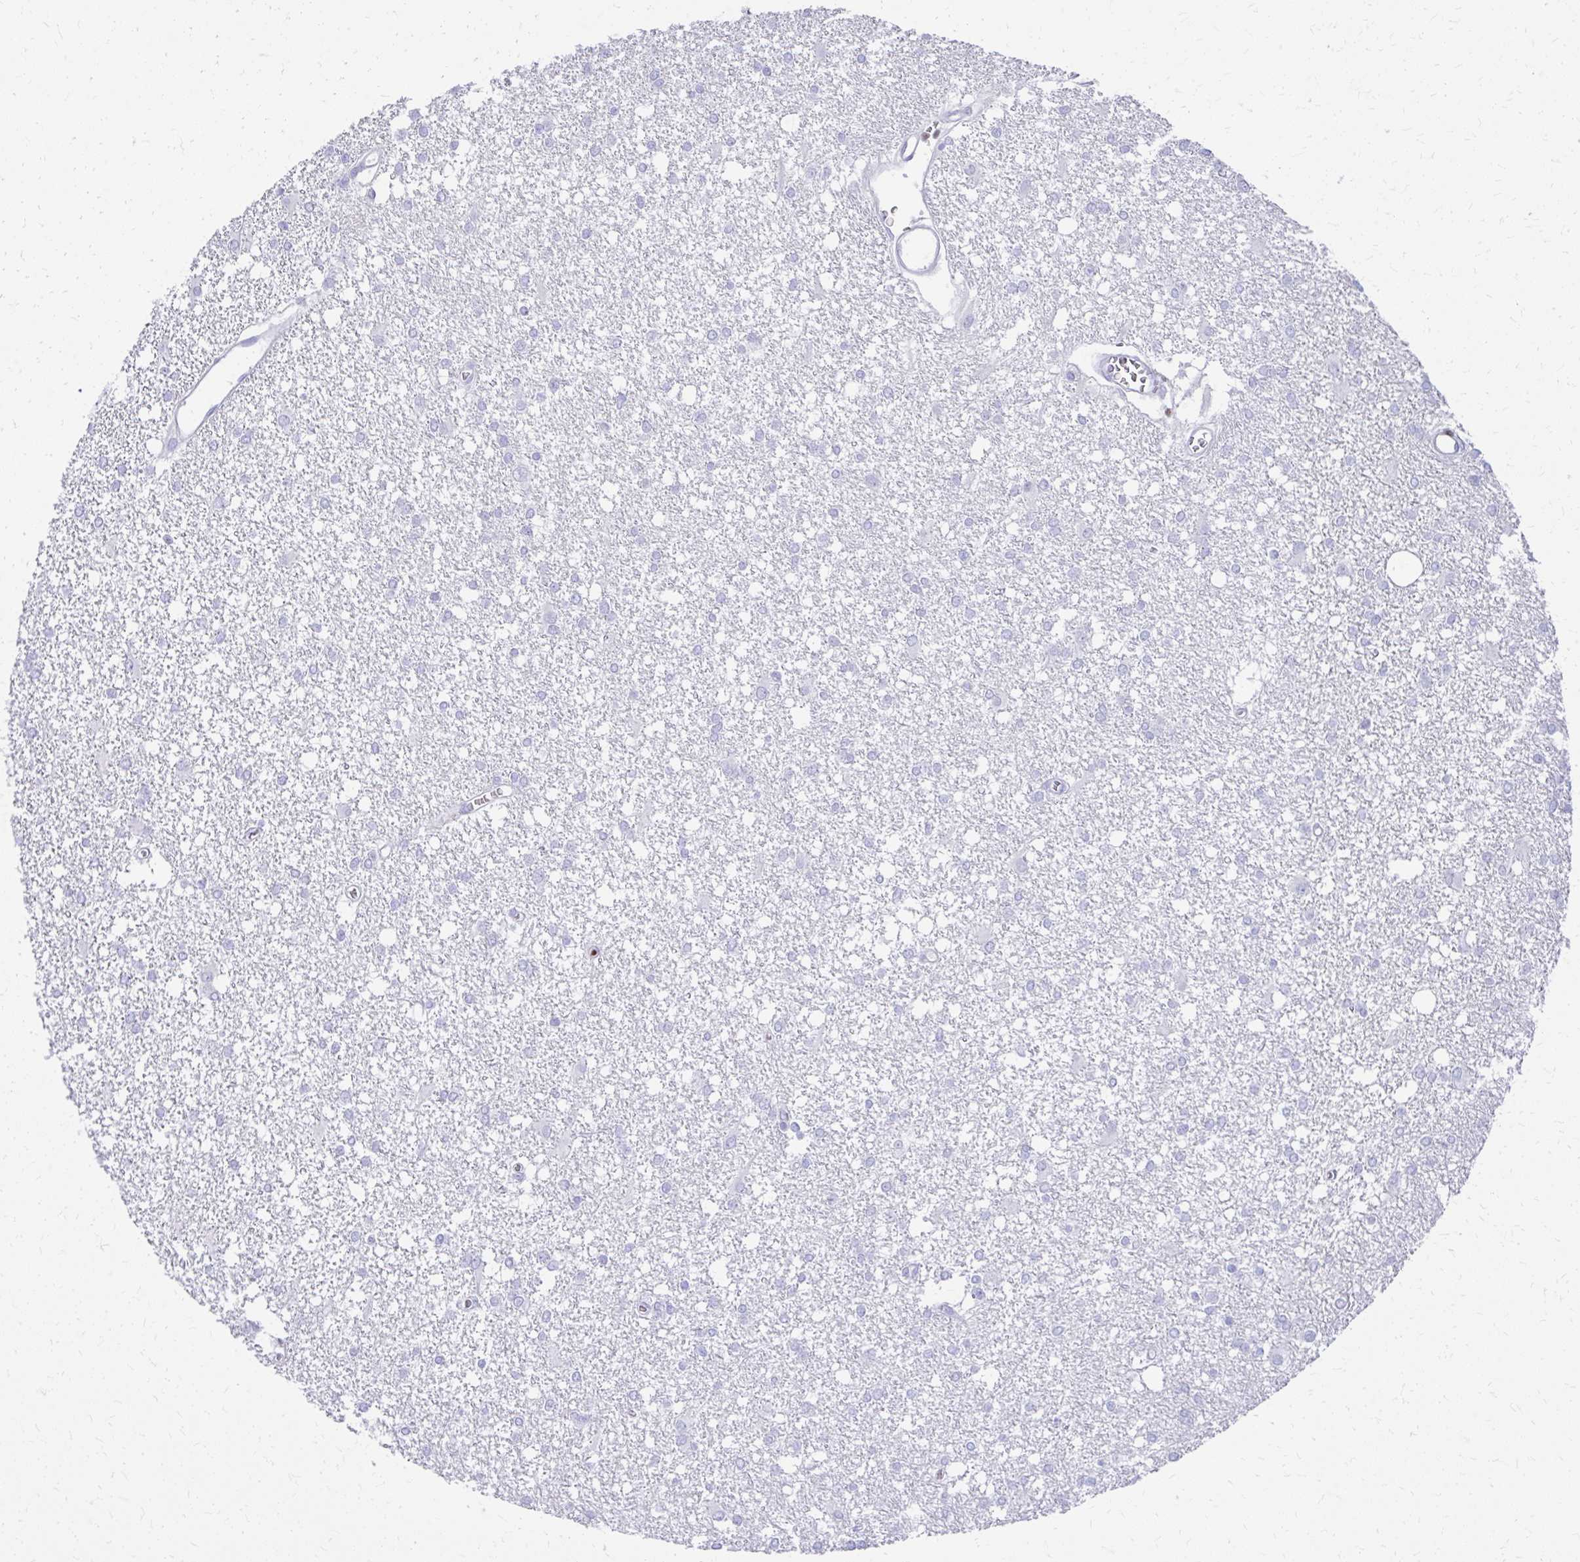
{"staining": {"intensity": "negative", "quantity": "none", "location": "none"}, "tissue": "glioma", "cell_type": "Tumor cells", "image_type": "cancer", "snomed": [{"axis": "morphology", "description": "Glioma, malignant, High grade"}, {"axis": "topography", "description": "Brain"}], "caption": "Immunohistochemistry (IHC) photomicrograph of neoplastic tissue: human high-grade glioma (malignant) stained with DAB reveals no significant protein staining in tumor cells.", "gene": "RUNX3", "patient": {"sex": "male", "age": 48}}